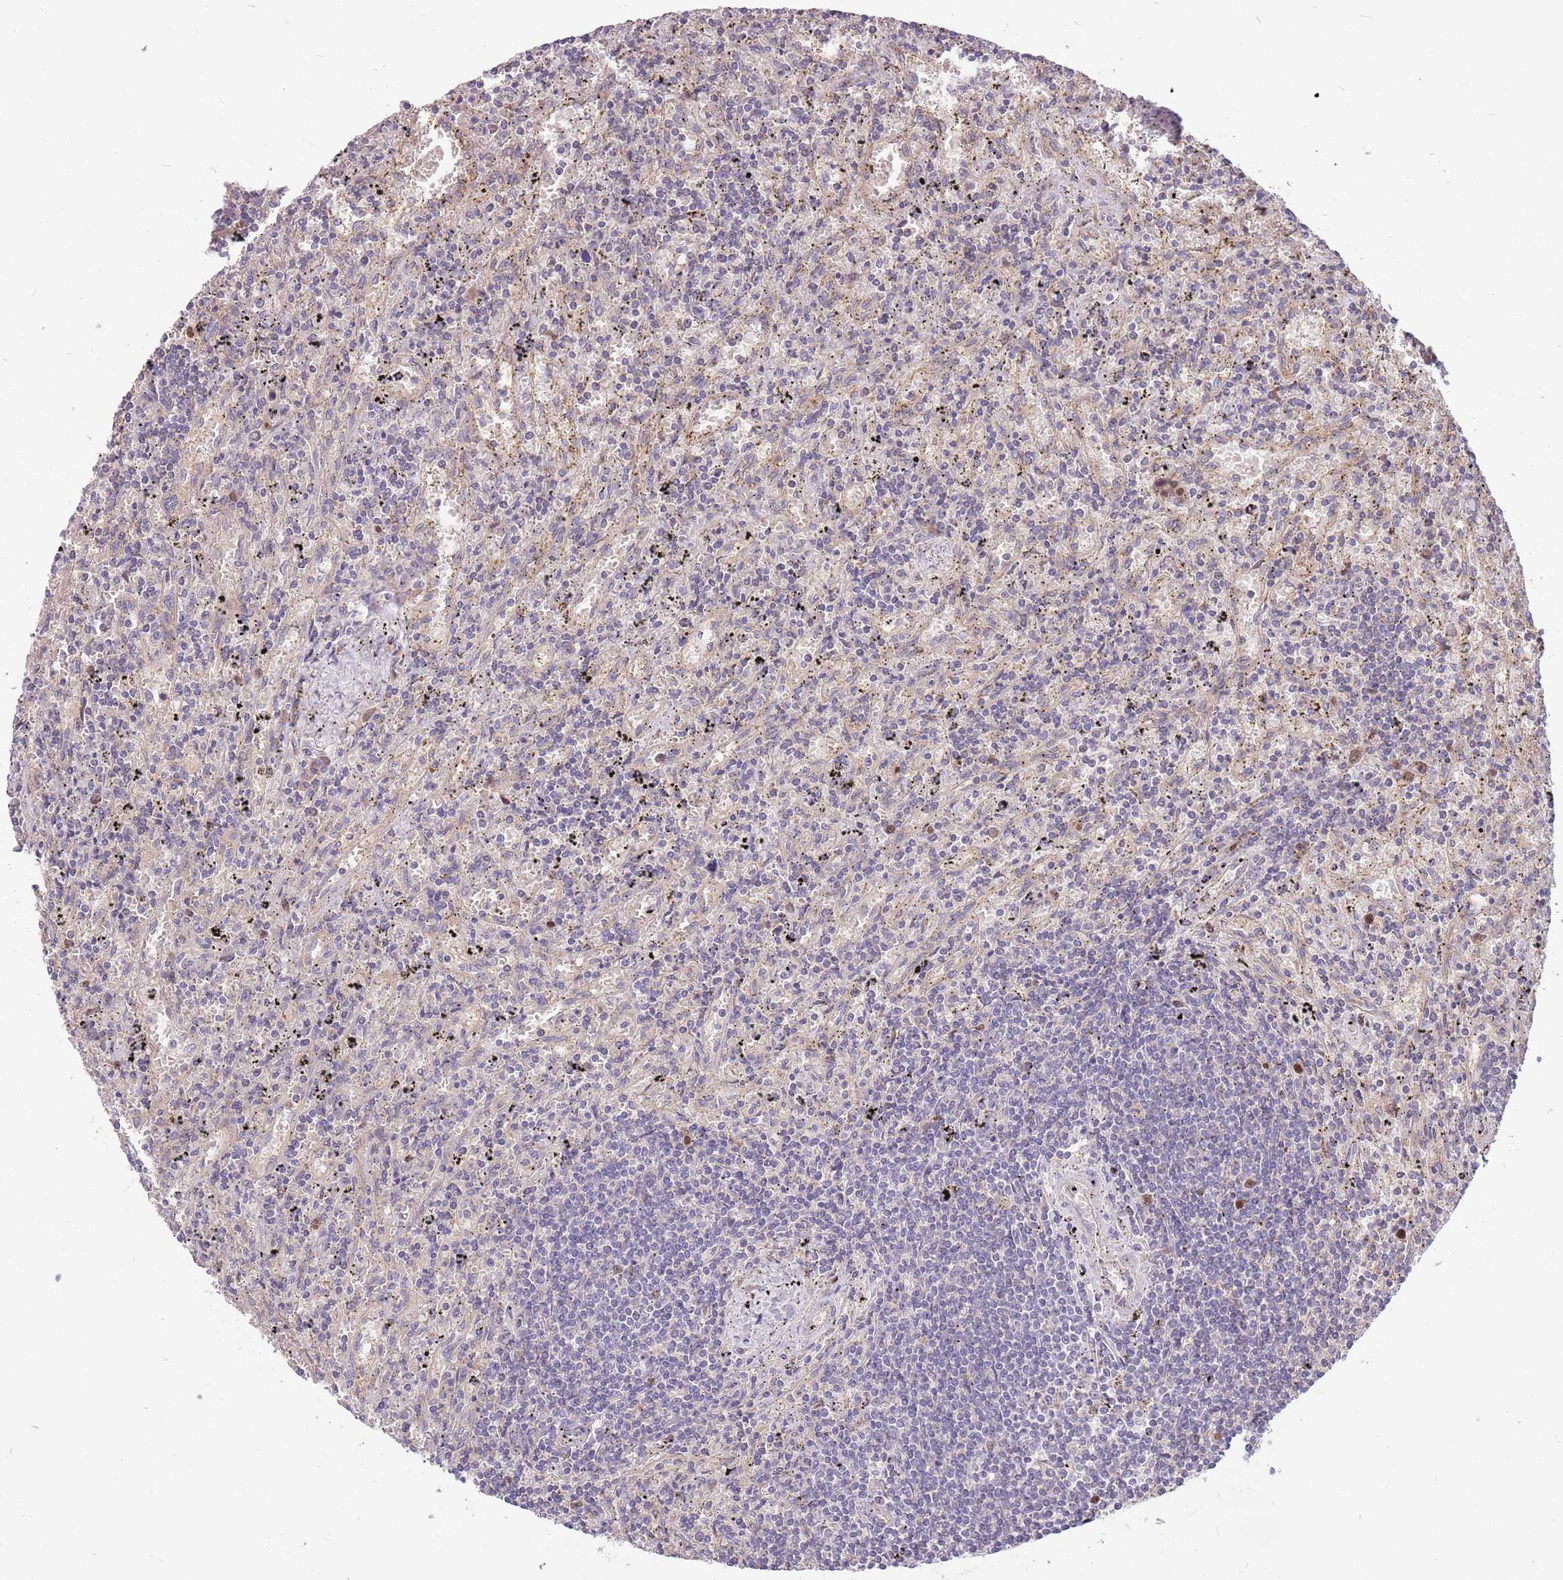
{"staining": {"intensity": "negative", "quantity": "none", "location": "none"}, "tissue": "lymphoma", "cell_type": "Tumor cells", "image_type": "cancer", "snomed": [{"axis": "morphology", "description": "Malignant lymphoma, non-Hodgkin's type, Low grade"}, {"axis": "topography", "description": "Spleen"}], "caption": "Lymphoma stained for a protein using immunohistochemistry (IHC) shows no expression tumor cells.", "gene": "GMNN", "patient": {"sex": "male", "age": 76}}